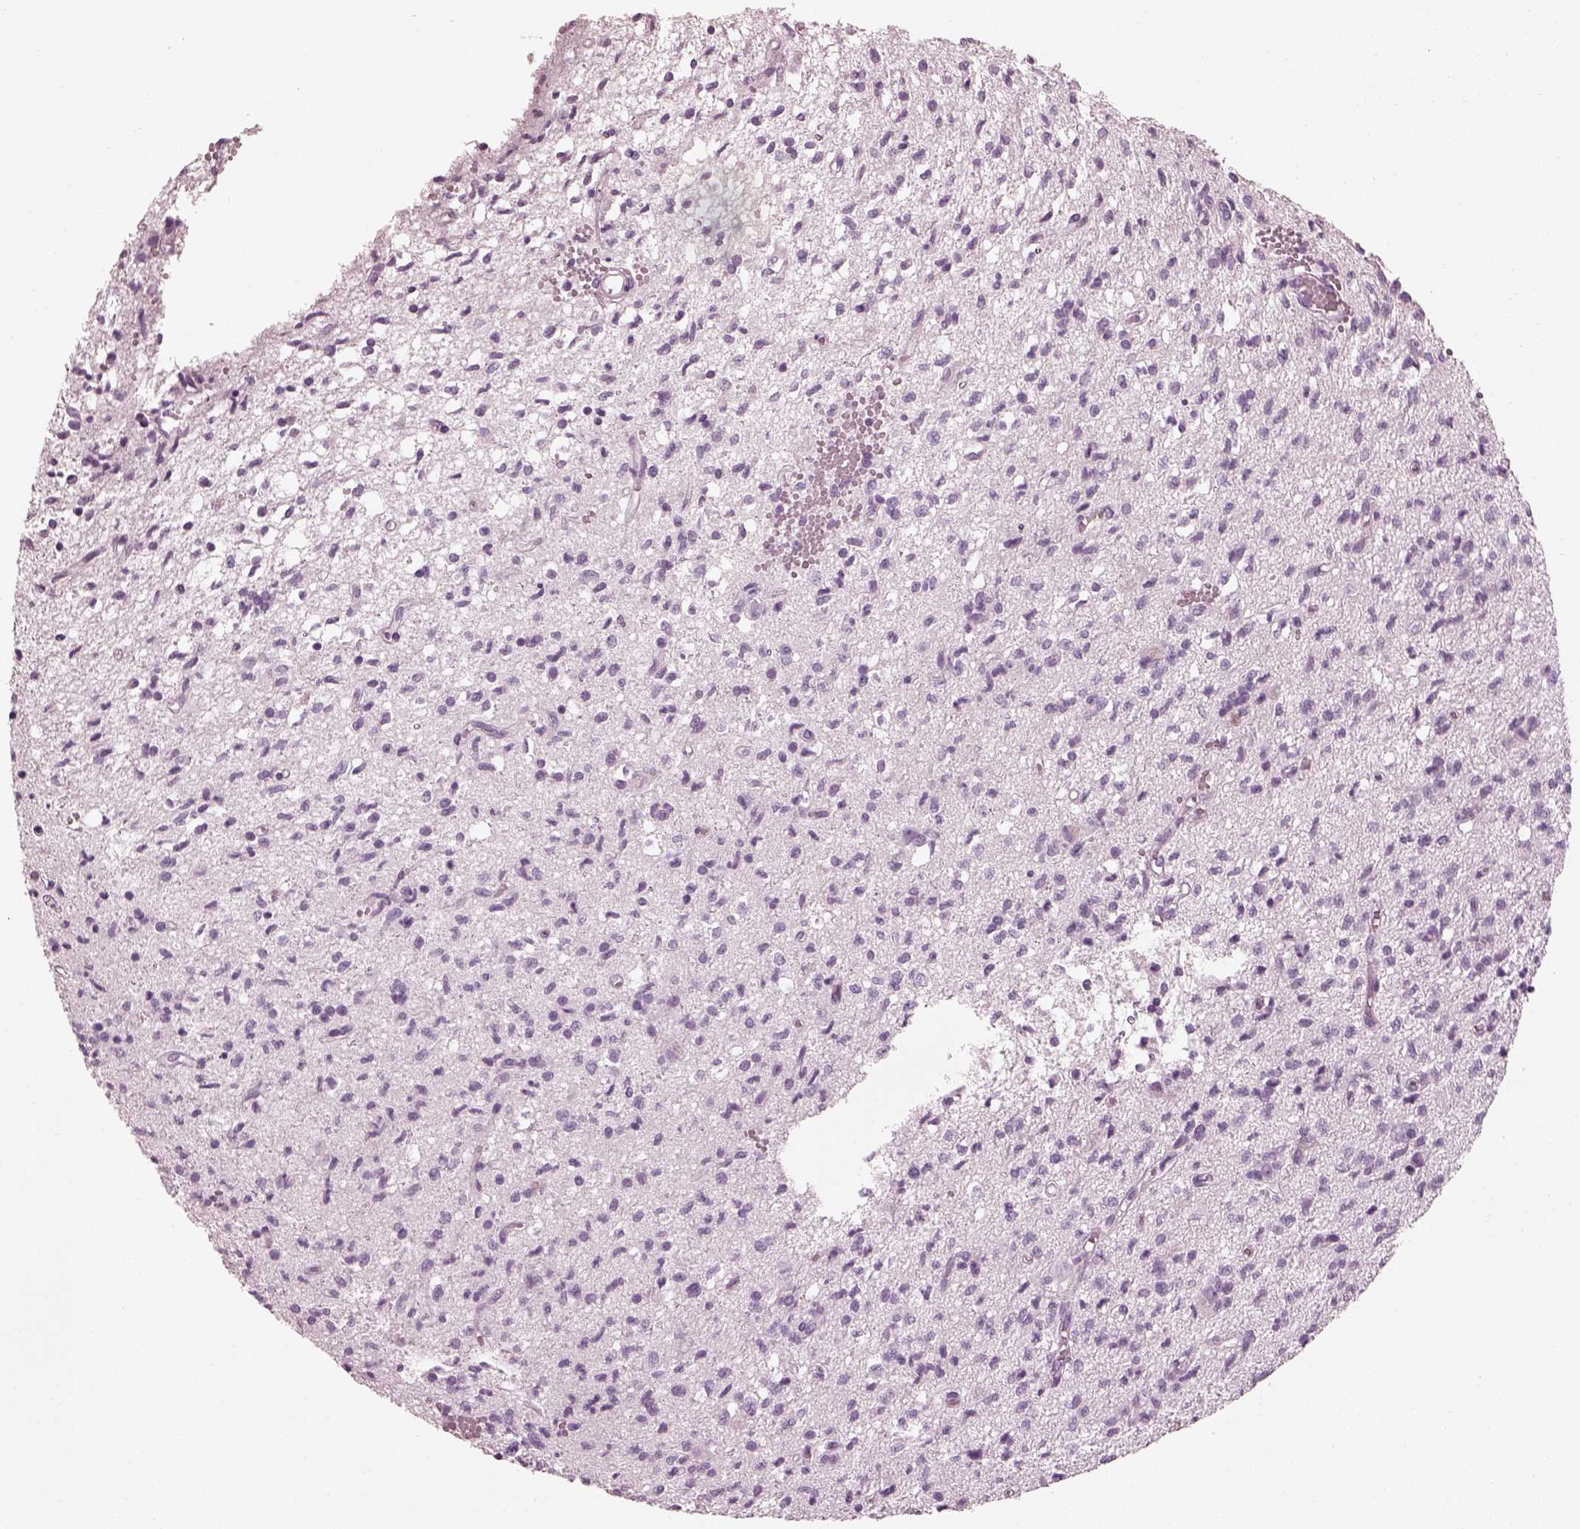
{"staining": {"intensity": "negative", "quantity": "none", "location": "none"}, "tissue": "glioma", "cell_type": "Tumor cells", "image_type": "cancer", "snomed": [{"axis": "morphology", "description": "Glioma, malignant, Low grade"}, {"axis": "topography", "description": "Brain"}], "caption": "An IHC micrograph of low-grade glioma (malignant) is shown. There is no staining in tumor cells of low-grade glioma (malignant). Nuclei are stained in blue.", "gene": "TCHHL1", "patient": {"sex": "male", "age": 64}}